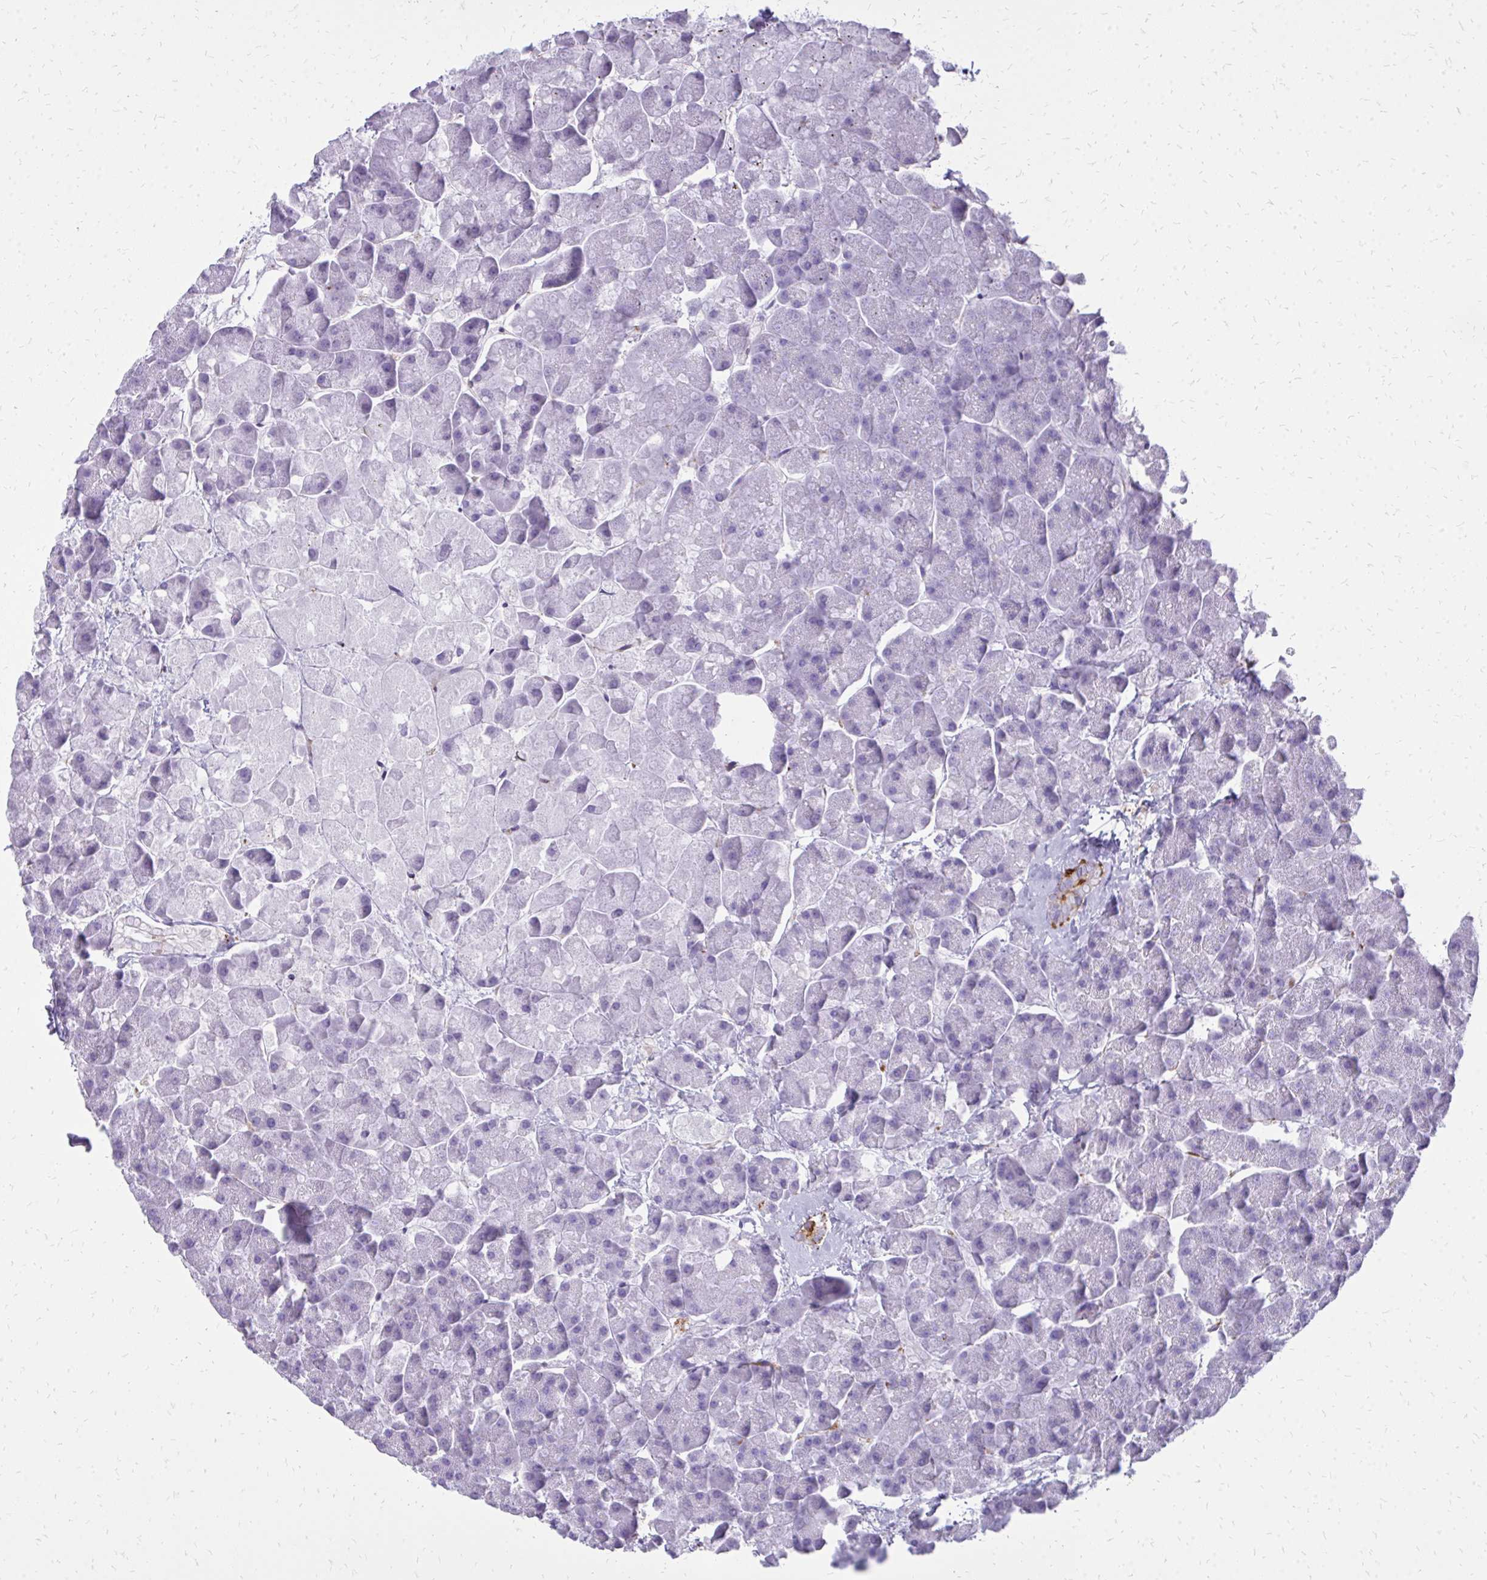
{"staining": {"intensity": "strong", "quantity": "<25%", "location": "cytoplasmic/membranous"}, "tissue": "pancreas", "cell_type": "Exocrine glandular cells", "image_type": "normal", "snomed": [{"axis": "morphology", "description": "Normal tissue, NOS"}, {"axis": "topography", "description": "Pancreas"}, {"axis": "topography", "description": "Peripheral nerve tissue"}], "caption": "Immunohistochemical staining of unremarkable human pancreas demonstrates strong cytoplasmic/membranous protein staining in approximately <25% of exocrine glandular cells. Immunohistochemistry (ihc) stains the protein of interest in brown and the nuclei are stained blue.", "gene": "MARCKSL1", "patient": {"sex": "male", "age": 54}}